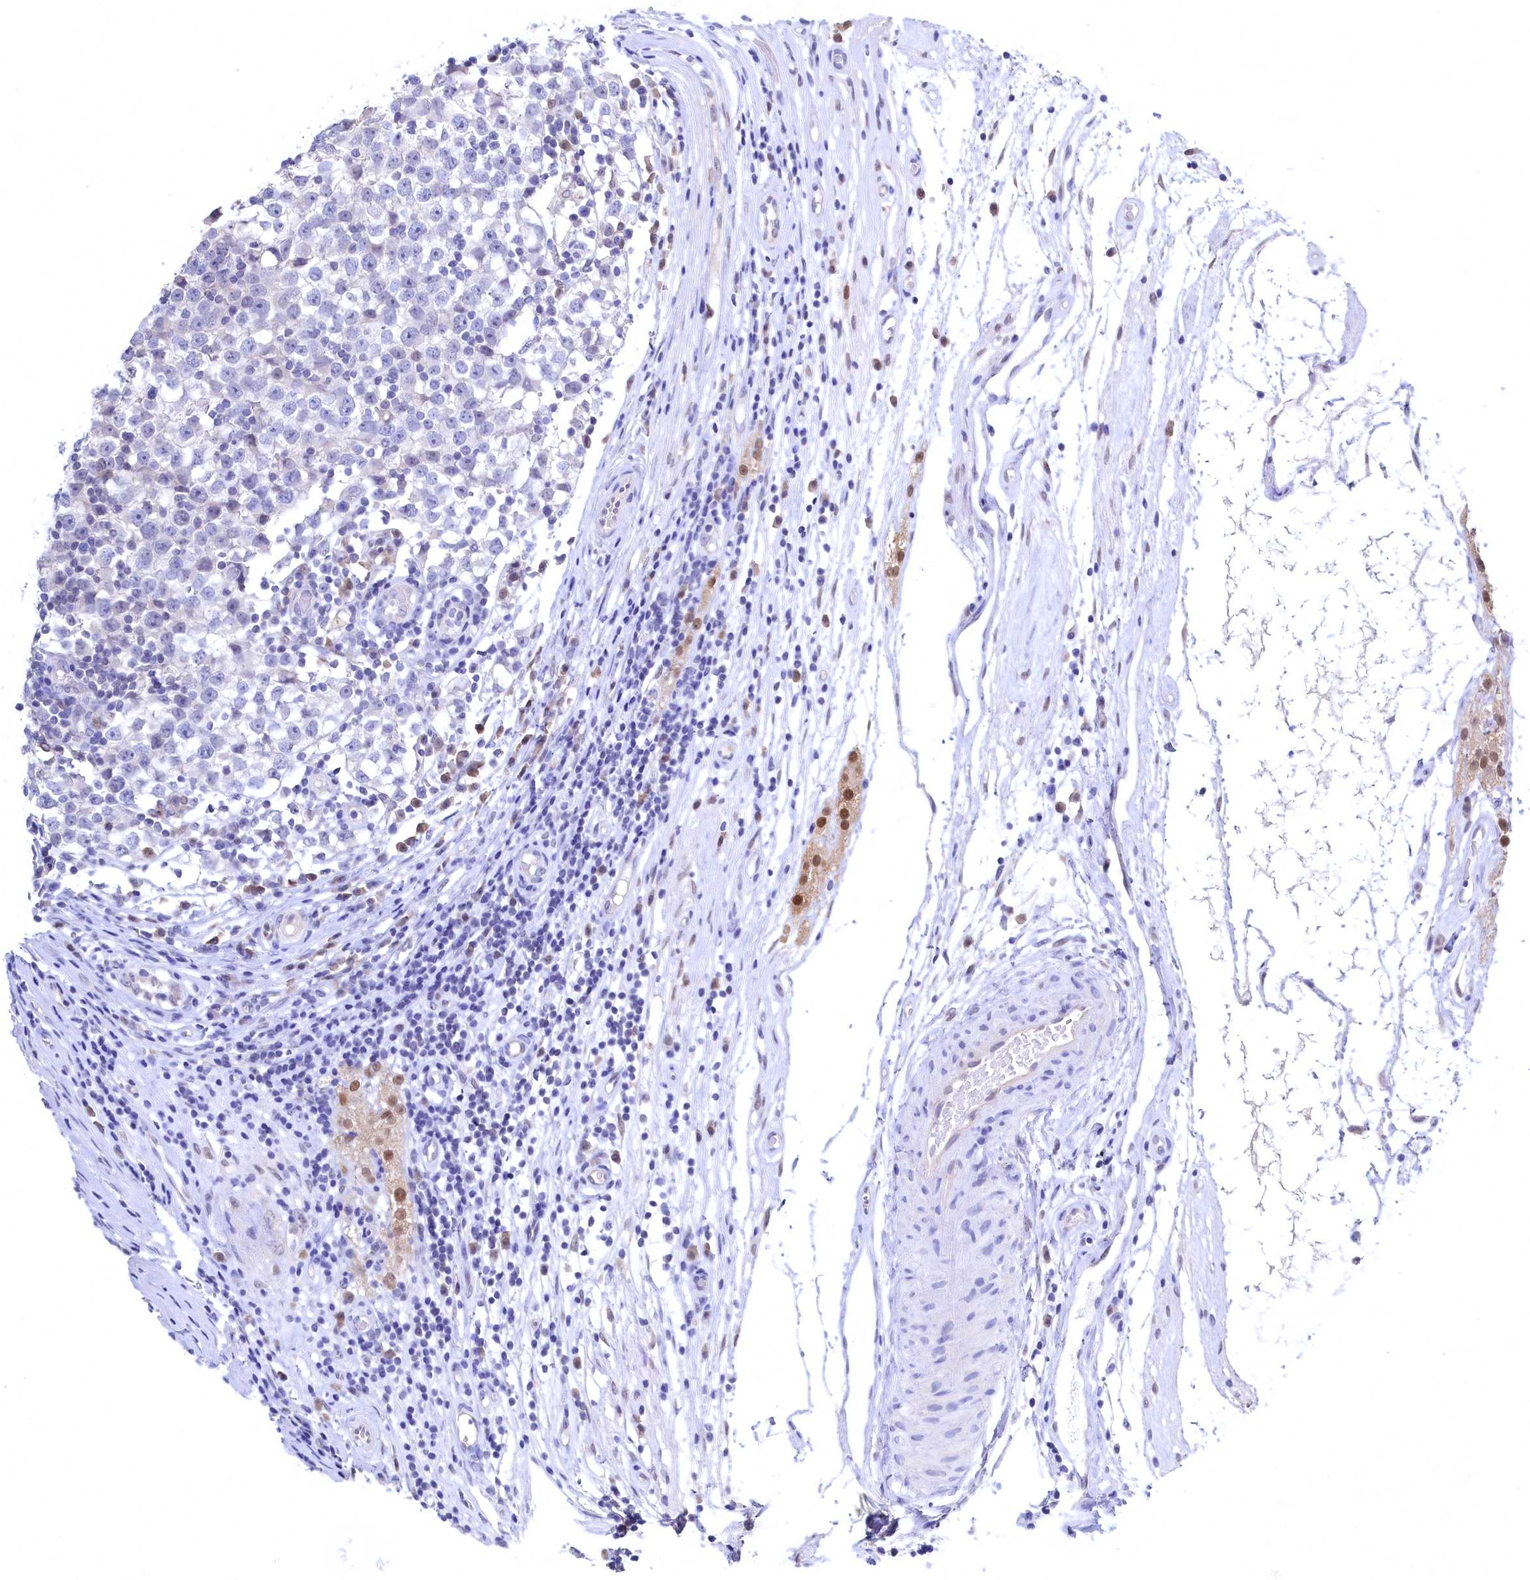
{"staining": {"intensity": "negative", "quantity": "none", "location": "none"}, "tissue": "testis cancer", "cell_type": "Tumor cells", "image_type": "cancer", "snomed": [{"axis": "morphology", "description": "Seminoma, NOS"}, {"axis": "topography", "description": "Testis"}], "caption": "Human seminoma (testis) stained for a protein using immunohistochemistry (IHC) reveals no positivity in tumor cells.", "gene": "C11orf54", "patient": {"sex": "male", "age": 65}}